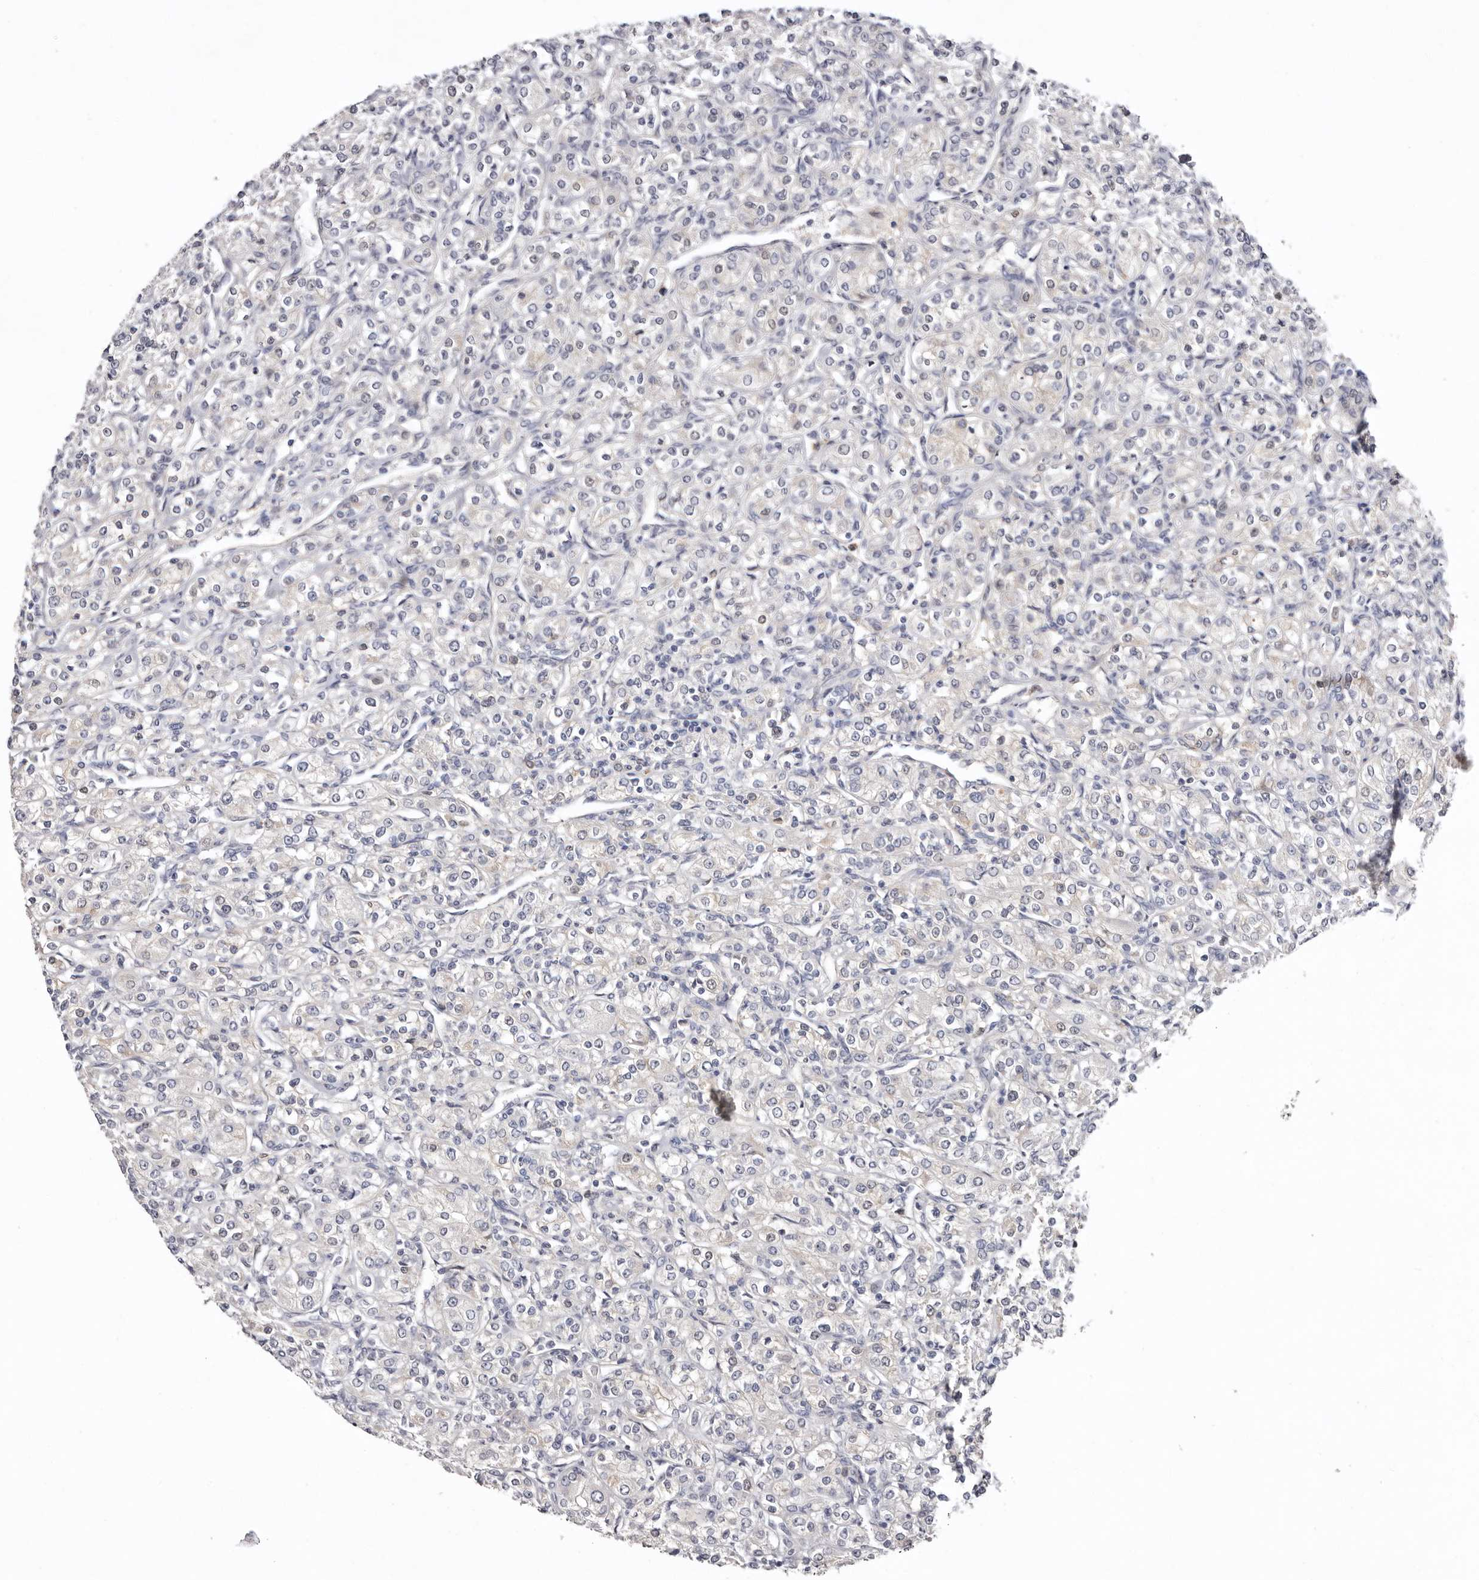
{"staining": {"intensity": "negative", "quantity": "none", "location": "none"}, "tissue": "renal cancer", "cell_type": "Tumor cells", "image_type": "cancer", "snomed": [{"axis": "morphology", "description": "Adenocarcinoma, NOS"}, {"axis": "topography", "description": "Kidney"}], "caption": "This photomicrograph is of renal cancer (adenocarcinoma) stained with IHC to label a protein in brown with the nuclei are counter-stained blue. There is no staining in tumor cells.", "gene": "LMLN", "patient": {"sex": "male", "age": 77}}